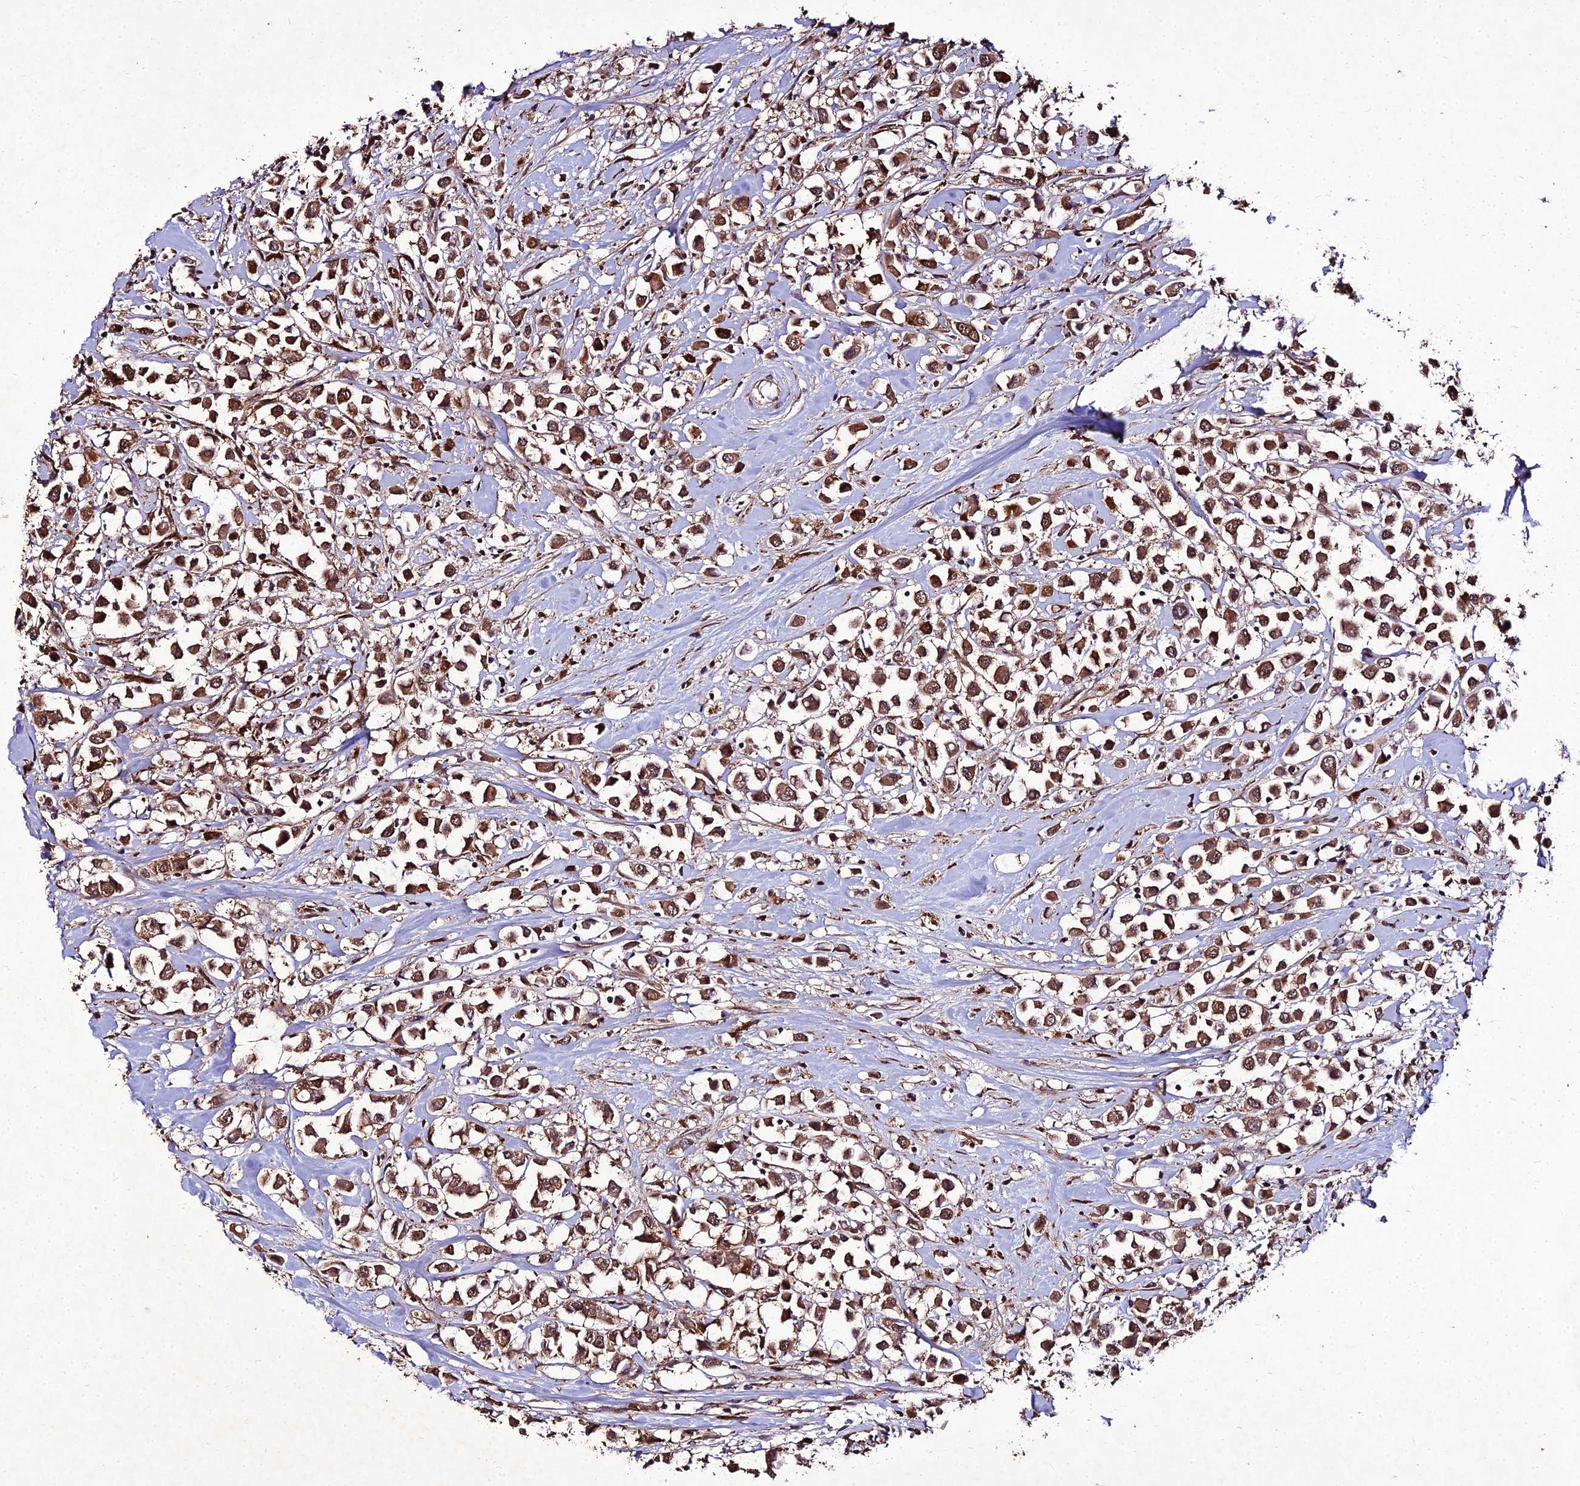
{"staining": {"intensity": "moderate", "quantity": ">75%", "location": "cytoplasmic/membranous,nuclear"}, "tissue": "breast cancer", "cell_type": "Tumor cells", "image_type": "cancer", "snomed": [{"axis": "morphology", "description": "Duct carcinoma"}, {"axis": "topography", "description": "Breast"}], "caption": "A brown stain highlights moderate cytoplasmic/membranous and nuclear staining of a protein in human breast cancer tumor cells.", "gene": "ZNF766", "patient": {"sex": "female", "age": 61}}